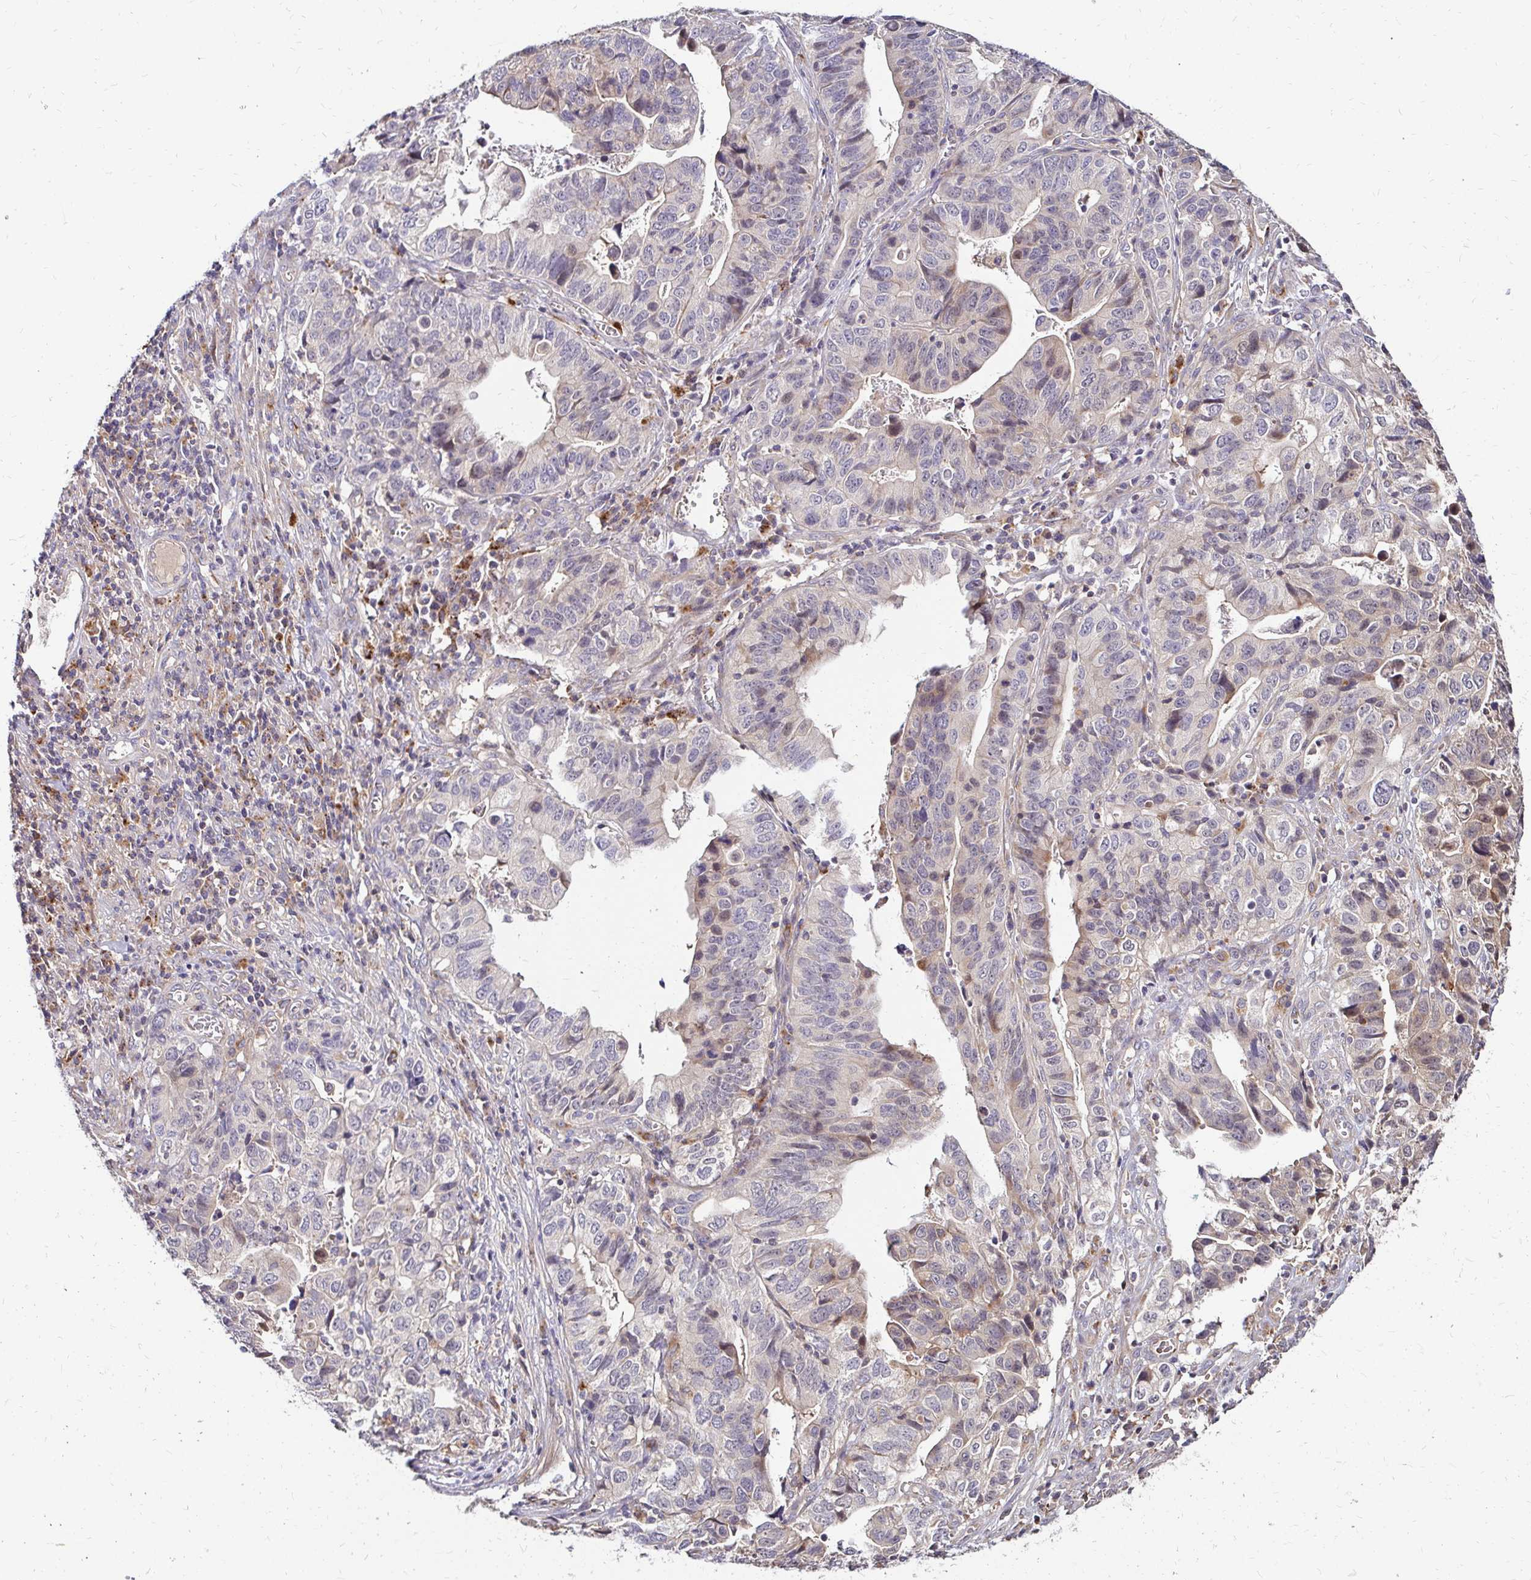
{"staining": {"intensity": "negative", "quantity": "none", "location": "none"}, "tissue": "stomach cancer", "cell_type": "Tumor cells", "image_type": "cancer", "snomed": [{"axis": "morphology", "description": "Adenocarcinoma, NOS"}, {"axis": "topography", "description": "Stomach, upper"}], "caption": "Micrograph shows no significant protein staining in tumor cells of stomach cancer.", "gene": "IDUA", "patient": {"sex": "female", "age": 67}}